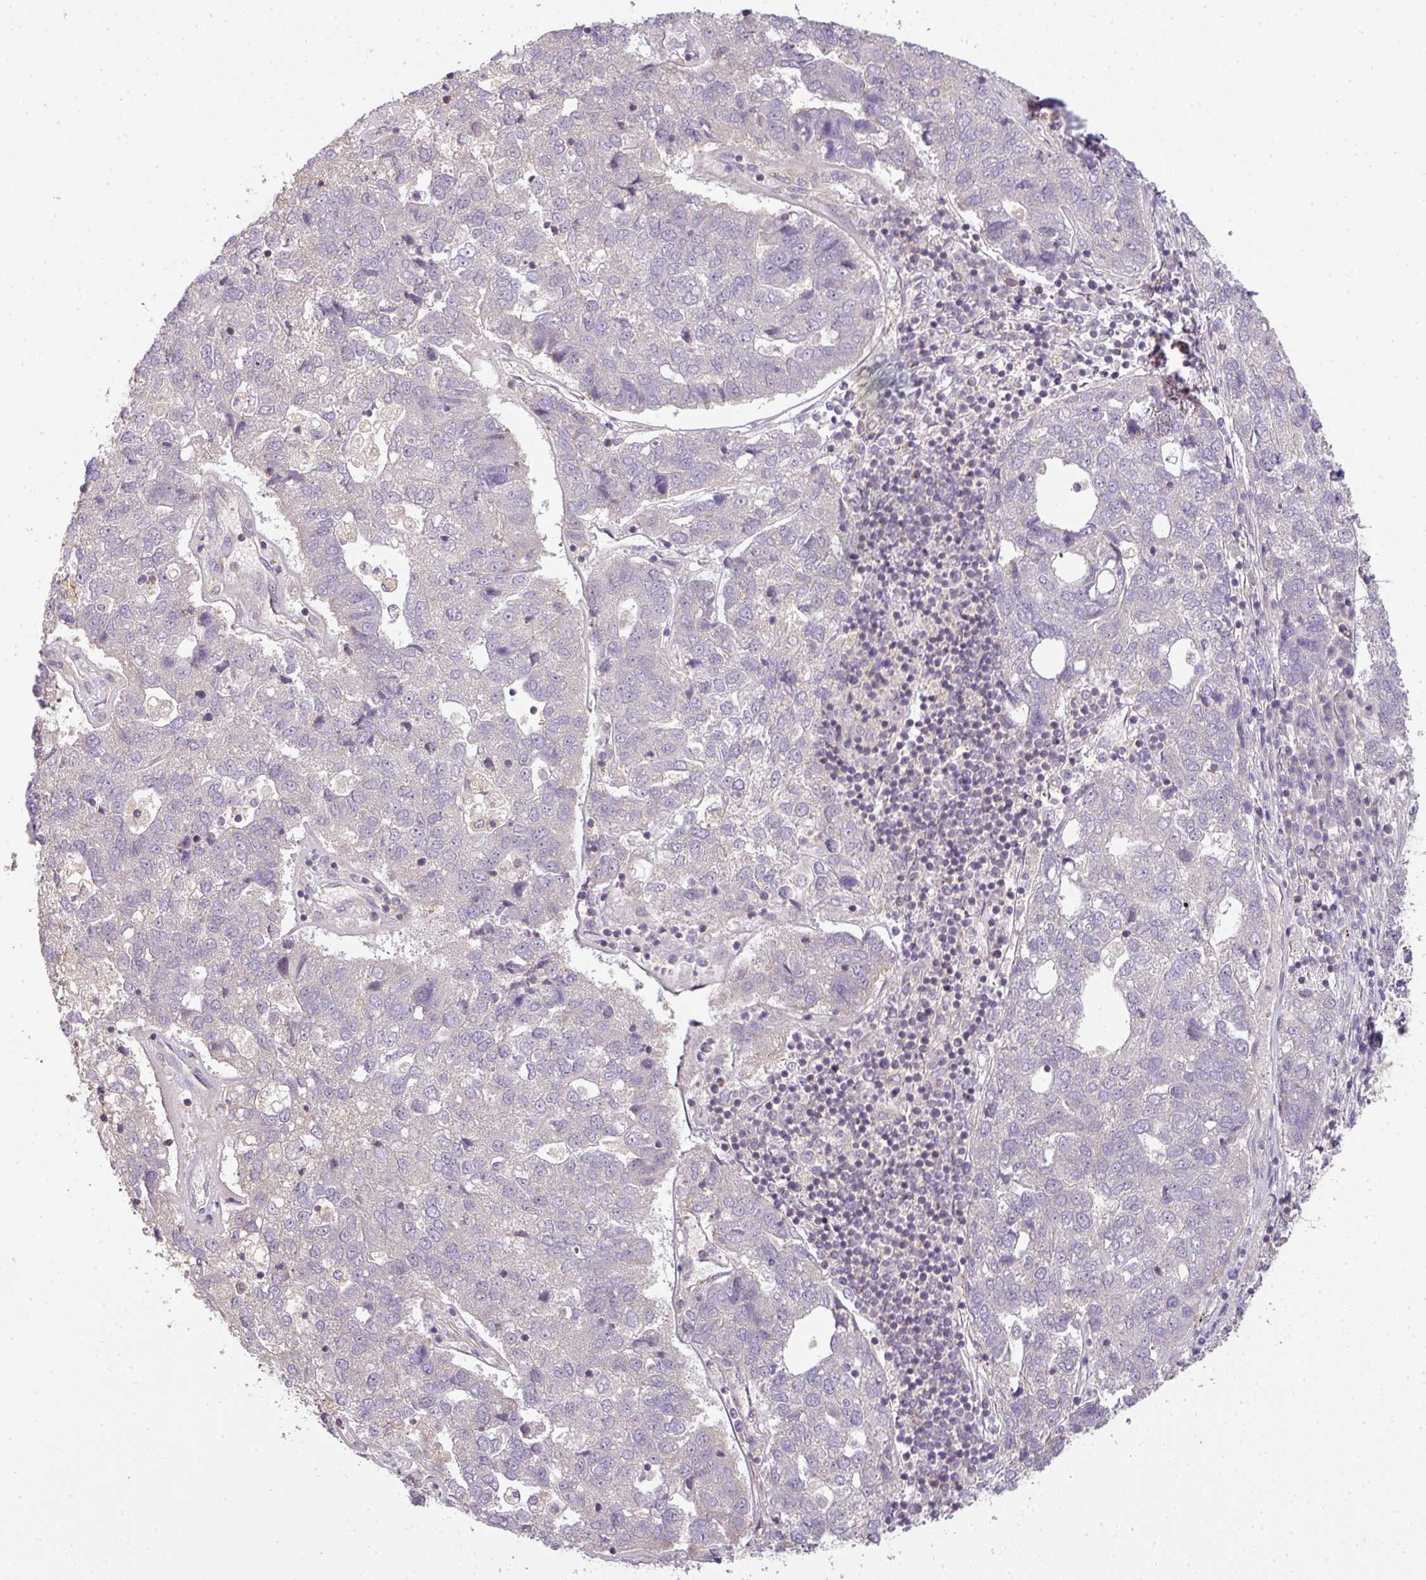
{"staining": {"intensity": "negative", "quantity": "none", "location": "none"}, "tissue": "pancreatic cancer", "cell_type": "Tumor cells", "image_type": "cancer", "snomed": [{"axis": "morphology", "description": "Adenocarcinoma, NOS"}, {"axis": "topography", "description": "Pancreas"}], "caption": "Immunohistochemistry (IHC) micrograph of human adenocarcinoma (pancreatic) stained for a protein (brown), which reveals no positivity in tumor cells.", "gene": "TCL1B", "patient": {"sex": "female", "age": 61}}